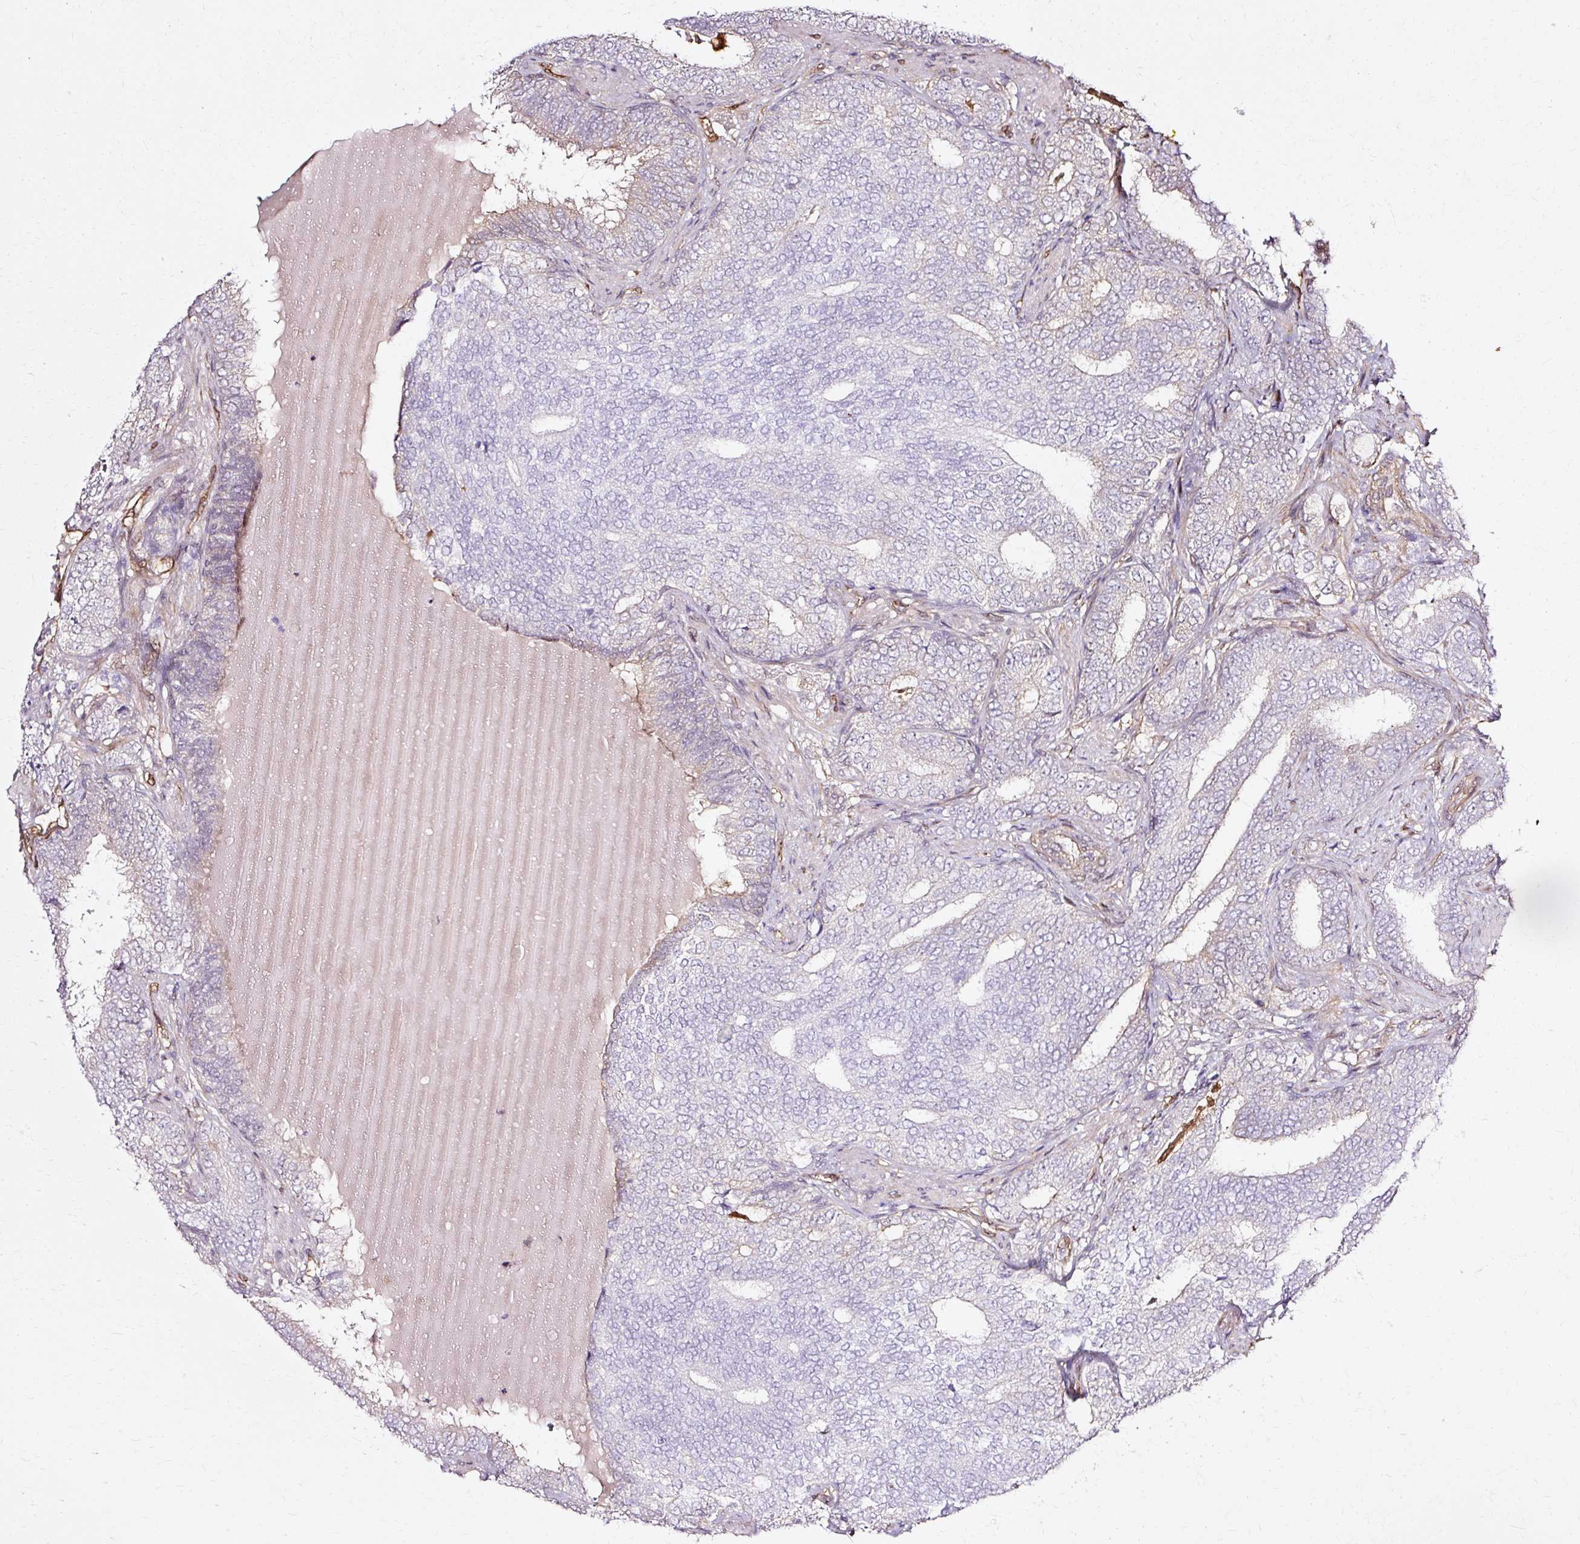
{"staining": {"intensity": "negative", "quantity": "none", "location": "none"}, "tissue": "prostate cancer", "cell_type": "Tumor cells", "image_type": "cancer", "snomed": [{"axis": "morphology", "description": "Adenocarcinoma, High grade"}, {"axis": "topography", "description": "Prostate"}], "caption": "The image displays no significant expression in tumor cells of prostate cancer. Brightfield microscopy of immunohistochemistry (IHC) stained with DAB (brown) and hematoxylin (blue), captured at high magnification.", "gene": "CNN3", "patient": {"sex": "male", "age": 72}}